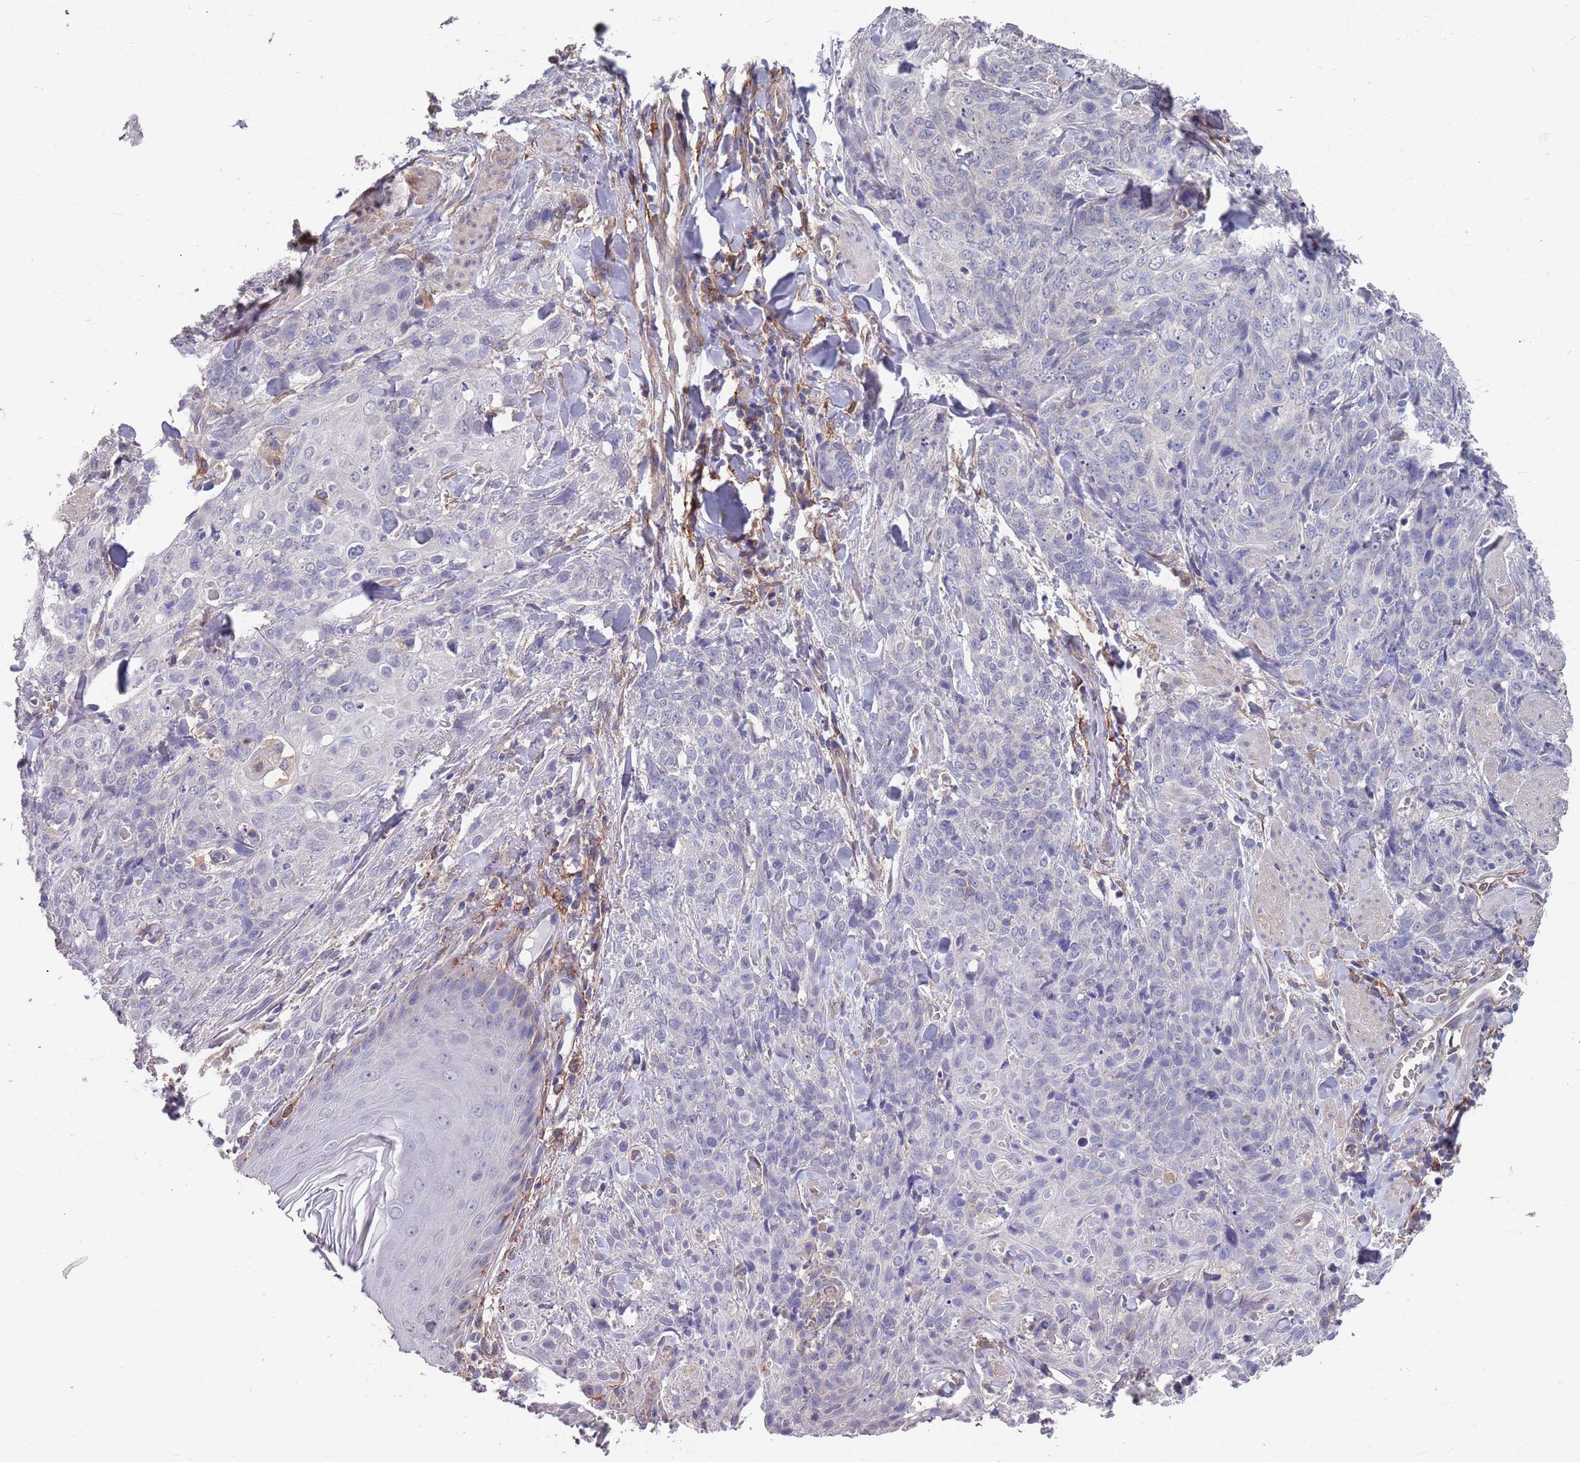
{"staining": {"intensity": "negative", "quantity": "none", "location": "none"}, "tissue": "skin cancer", "cell_type": "Tumor cells", "image_type": "cancer", "snomed": [{"axis": "morphology", "description": "Squamous cell carcinoma, NOS"}, {"axis": "topography", "description": "Skin"}, {"axis": "topography", "description": "Vulva"}], "caption": "A histopathology image of skin squamous cell carcinoma stained for a protein reveals no brown staining in tumor cells.", "gene": "ANK2", "patient": {"sex": "female", "age": 85}}